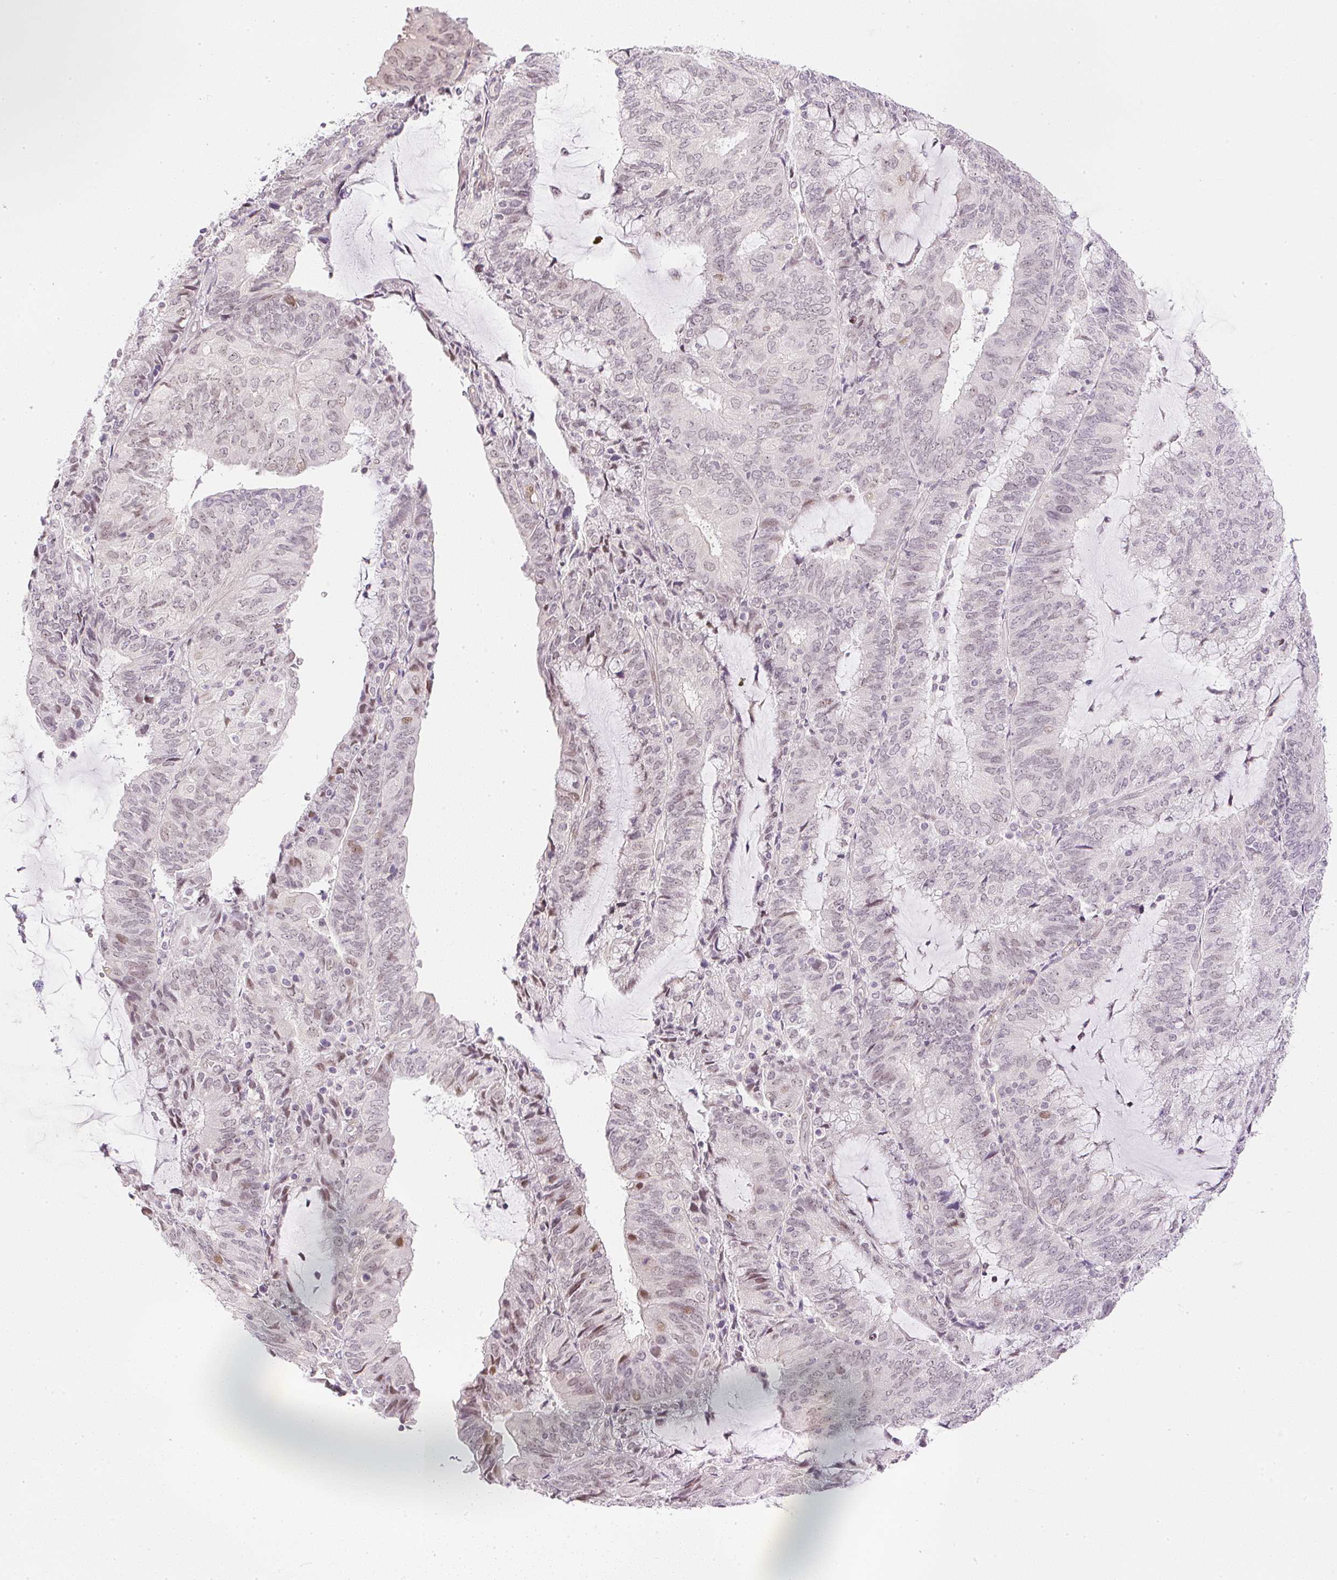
{"staining": {"intensity": "weak", "quantity": "25%-75%", "location": "nuclear"}, "tissue": "endometrial cancer", "cell_type": "Tumor cells", "image_type": "cancer", "snomed": [{"axis": "morphology", "description": "Adenocarcinoma, NOS"}, {"axis": "topography", "description": "Endometrium"}], "caption": "A brown stain shows weak nuclear staining of a protein in human endometrial cancer (adenocarcinoma) tumor cells. Using DAB (brown) and hematoxylin (blue) stains, captured at high magnification using brightfield microscopy.", "gene": "DPPA4", "patient": {"sex": "female", "age": 81}}